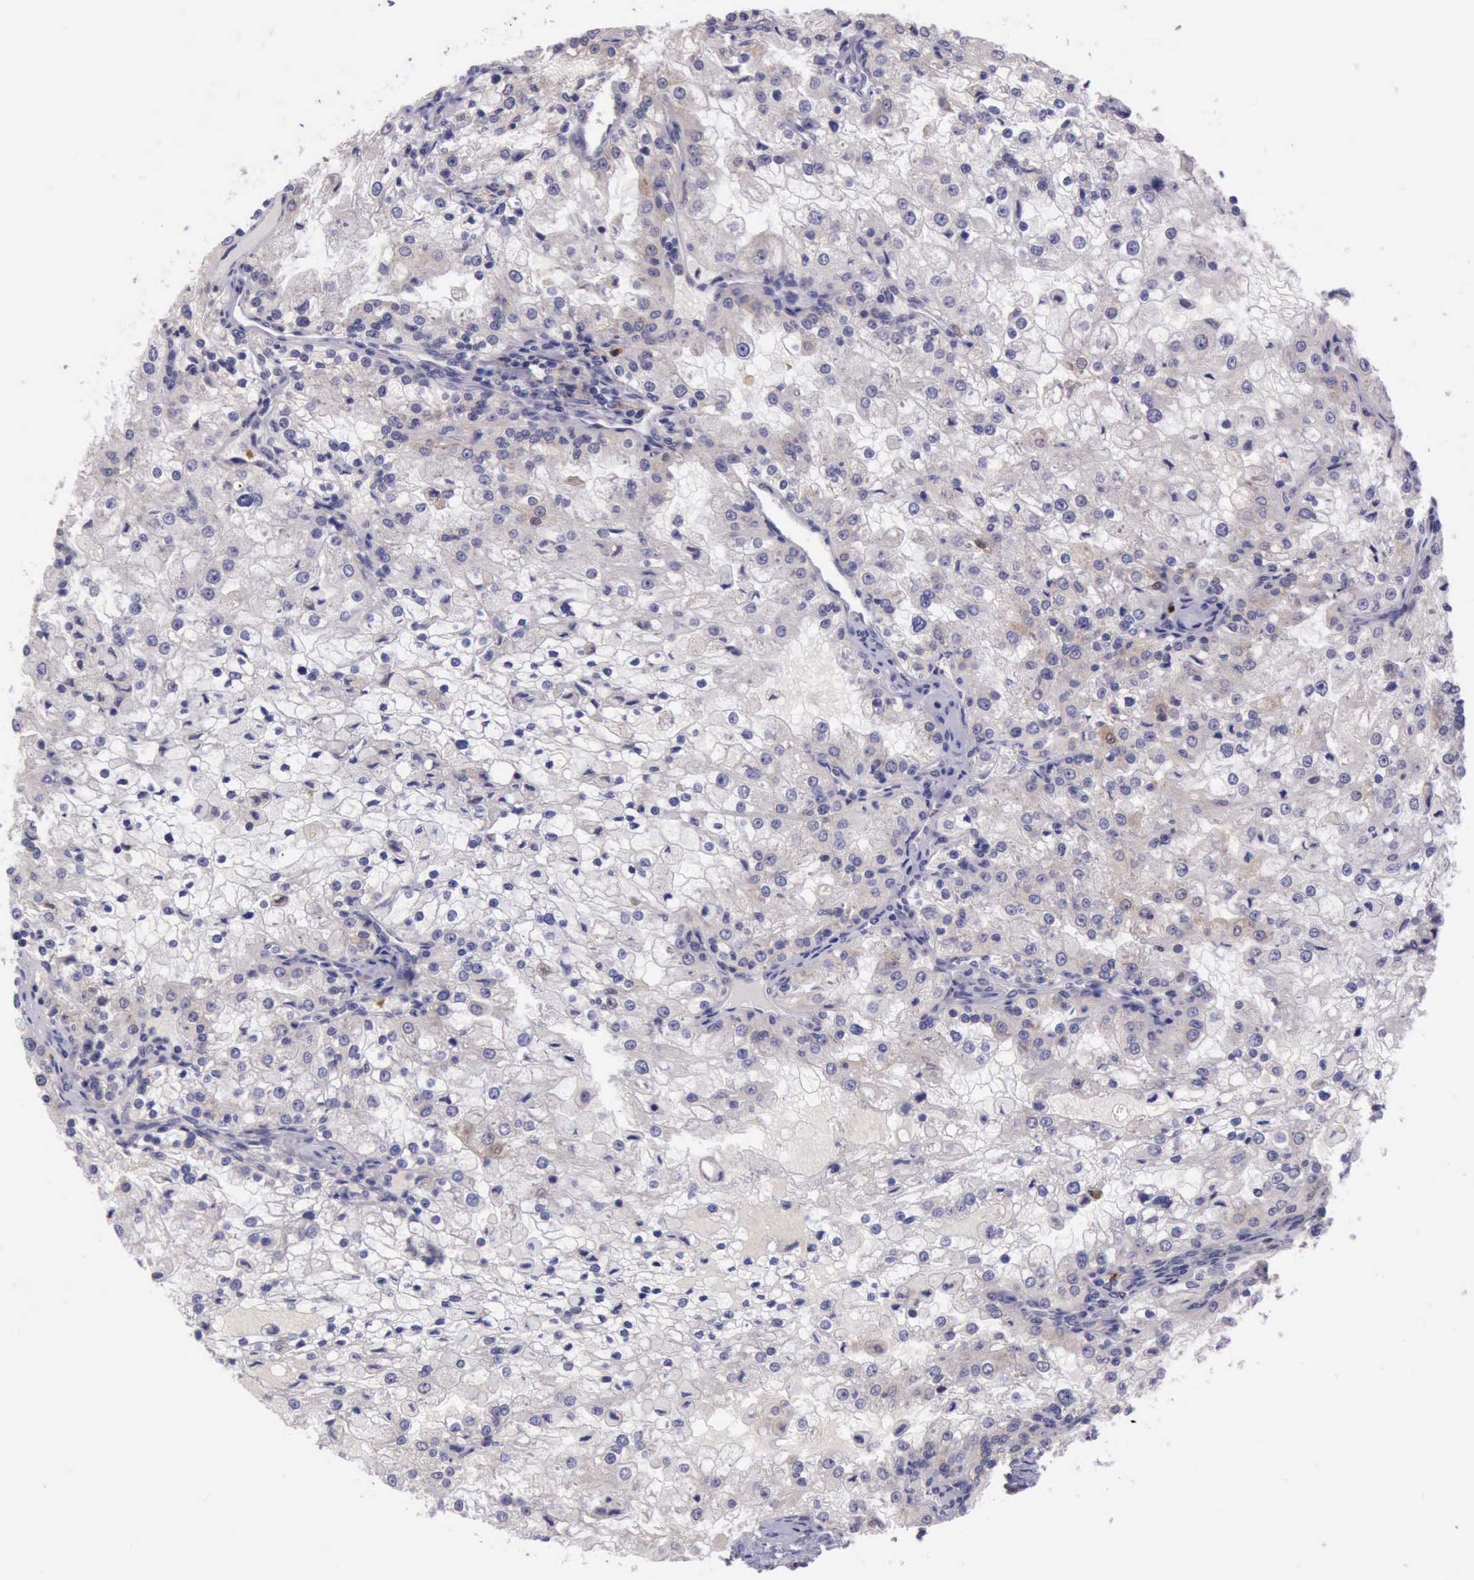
{"staining": {"intensity": "weak", "quantity": "25%-75%", "location": "cytoplasmic/membranous"}, "tissue": "renal cancer", "cell_type": "Tumor cells", "image_type": "cancer", "snomed": [{"axis": "morphology", "description": "Adenocarcinoma, NOS"}, {"axis": "topography", "description": "Kidney"}], "caption": "High-power microscopy captured an immunohistochemistry image of renal adenocarcinoma, revealing weak cytoplasmic/membranous positivity in about 25%-75% of tumor cells. The protein of interest is stained brown, and the nuclei are stained in blue (DAB (3,3'-diaminobenzidine) IHC with brightfield microscopy, high magnification).", "gene": "PLEK2", "patient": {"sex": "female", "age": 74}}